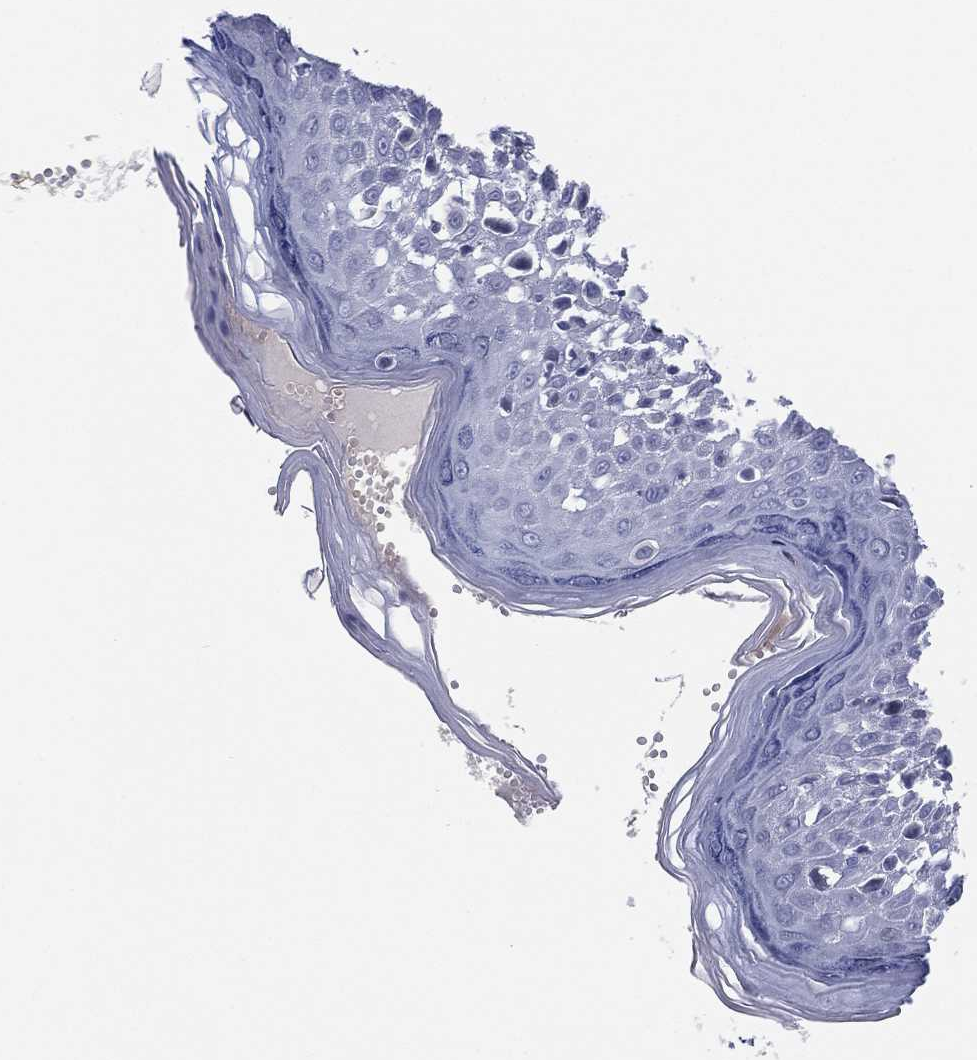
{"staining": {"intensity": "negative", "quantity": "none", "location": "none"}, "tissue": "melanoma", "cell_type": "Tumor cells", "image_type": "cancer", "snomed": [{"axis": "morphology", "description": "Malignant melanoma, NOS"}, {"axis": "topography", "description": "Skin"}], "caption": "Protein analysis of melanoma shows no significant expression in tumor cells. (DAB immunohistochemistry (IHC), high magnification).", "gene": "MLF1", "patient": {"sex": "female", "age": 73}}